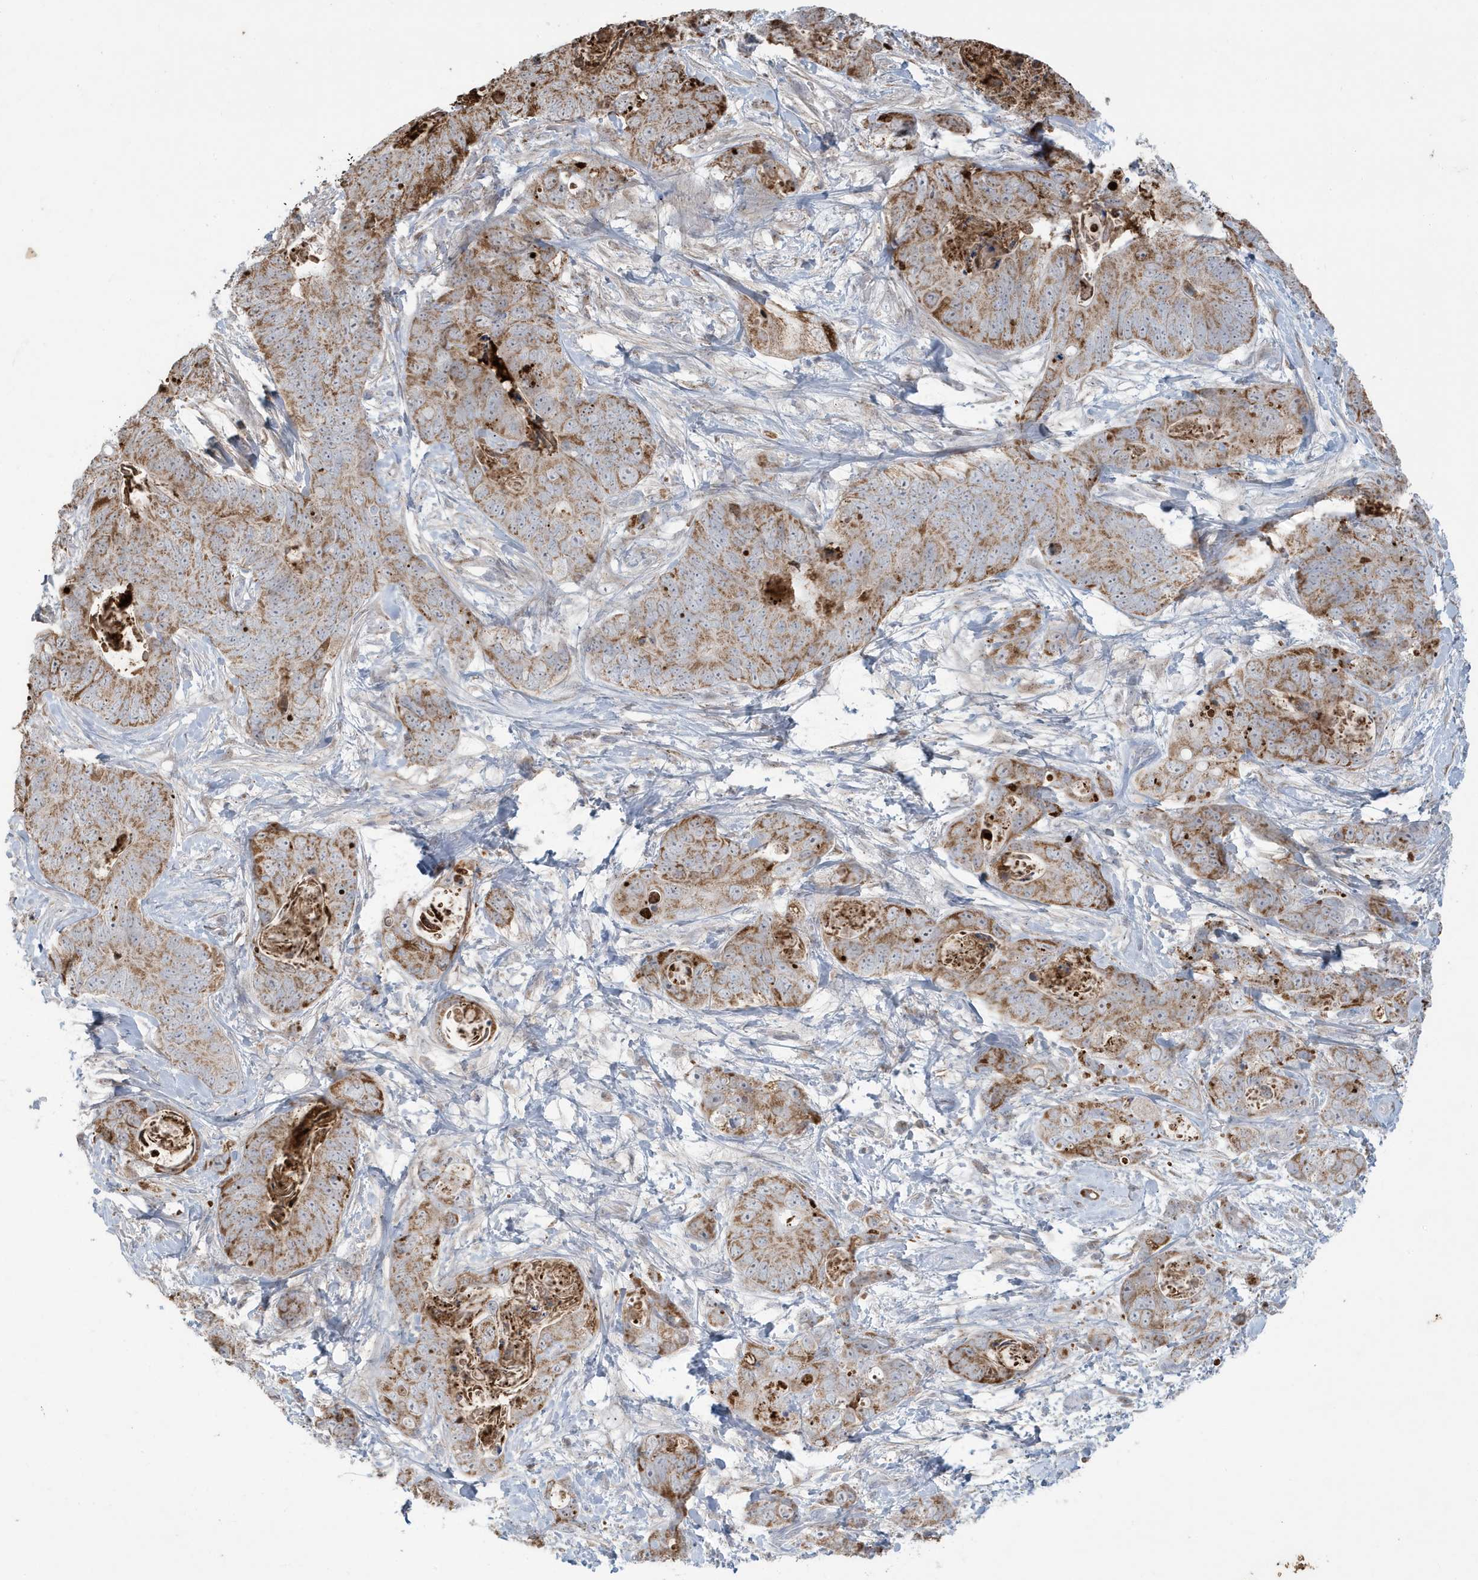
{"staining": {"intensity": "moderate", "quantity": ">75%", "location": "cytoplasmic/membranous"}, "tissue": "stomach cancer", "cell_type": "Tumor cells", "image_type": "cancer", "snomed": [{"axis": "morphology", "description": "Adenocarcinoma, NOS"}, {"axis": "topography", "description": "Stomach"}], "caption": "Stomach cancer stained with DAB (3,3'-diaminobenzidine) immunohistochemistry (IHC) displays medium levels of moderate cytoplasmic/membranous staining in about >75% of tumor cells.", "gene": "FNDC1", "patient": {"sex": "female", "age": 89}}